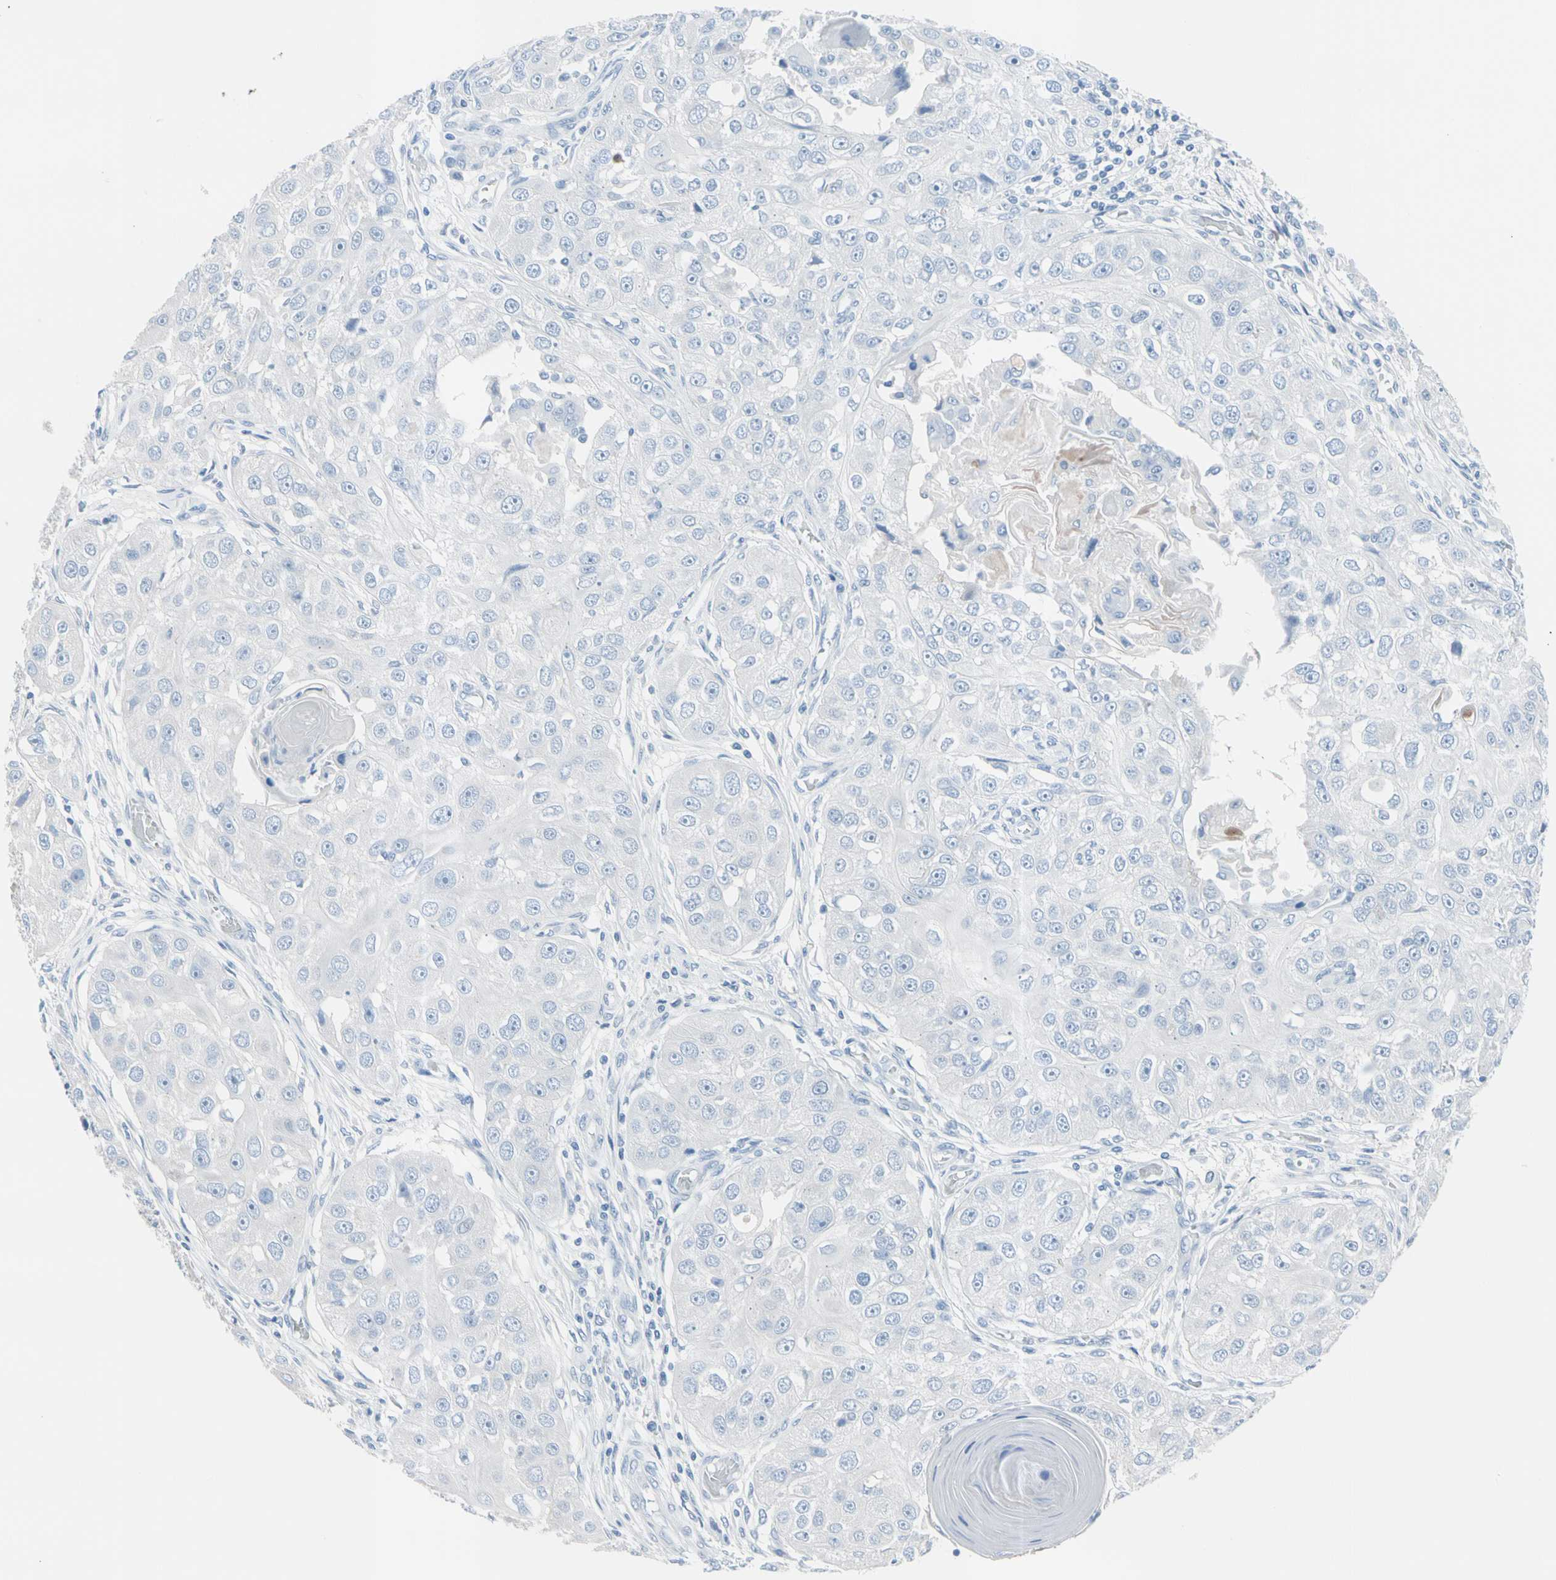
{"staining": {"intensity": "negative", "quantity": "none", "location": "none"}, "tissue": "head and neck cancer", "cell_type": "Tumor cells", "image_type": "cancer", "snomed": [{"axis": "morphology", "description": "Normal tissue, NOS"}, {"axis": "morphology", "description": "Squamous cell carcinoma, NOS"}, {"axis": "topography", "description": "Skeletal muscle"}, {"axis": "topography", "description": "Head-Neck"}], "caption": "Micrograph shows no protein expression in tumor cells of squamous cell carcinoma (head and neck) tissue.", "gene": "TPO", "patient": {"sex": "male", "age": 51}}